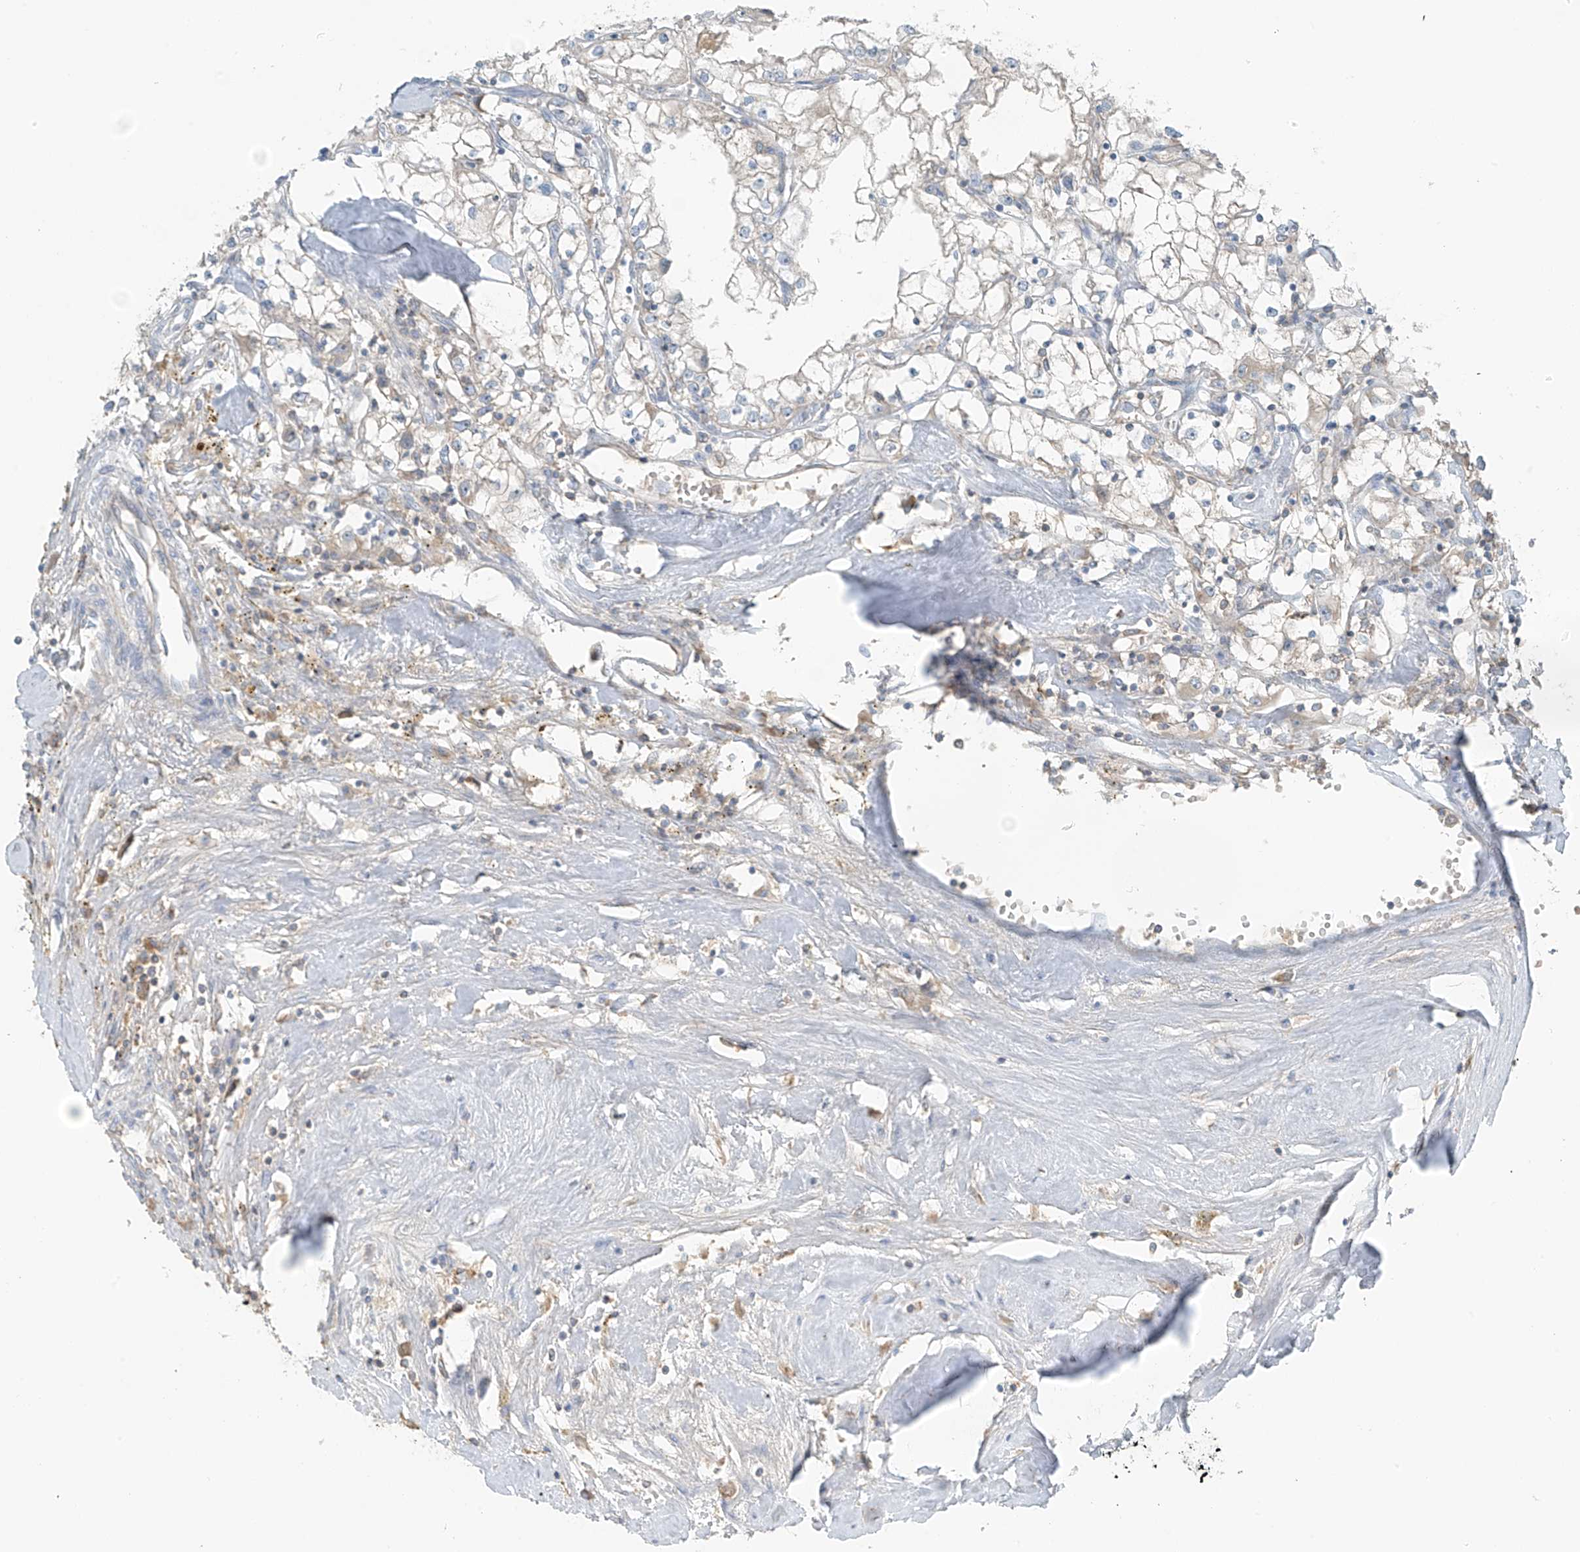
{"staining": {"intensity": "negative", "quantity": "none", "location": "none"}, "tissue": "renal cancer", "cell_type": "Tumor cells", "image_type": "cancer", "snomed": [{"axis": "morphology", "description": "Adenocarcinoma, NOS"}, {"axis": "topography", "description": "Kidney"}], "caption": "The histopathology image reveals no staining of tumor cells in renal cancer. (Stains: DAB (3,3'-diaminobenzidine) immunohistochemistry with hematoxylin counter stain, Microscopy: brightfield microscopy at high magnification).", "gene": "FAM131C", "patient": {"sex": "male", "age": 56}}